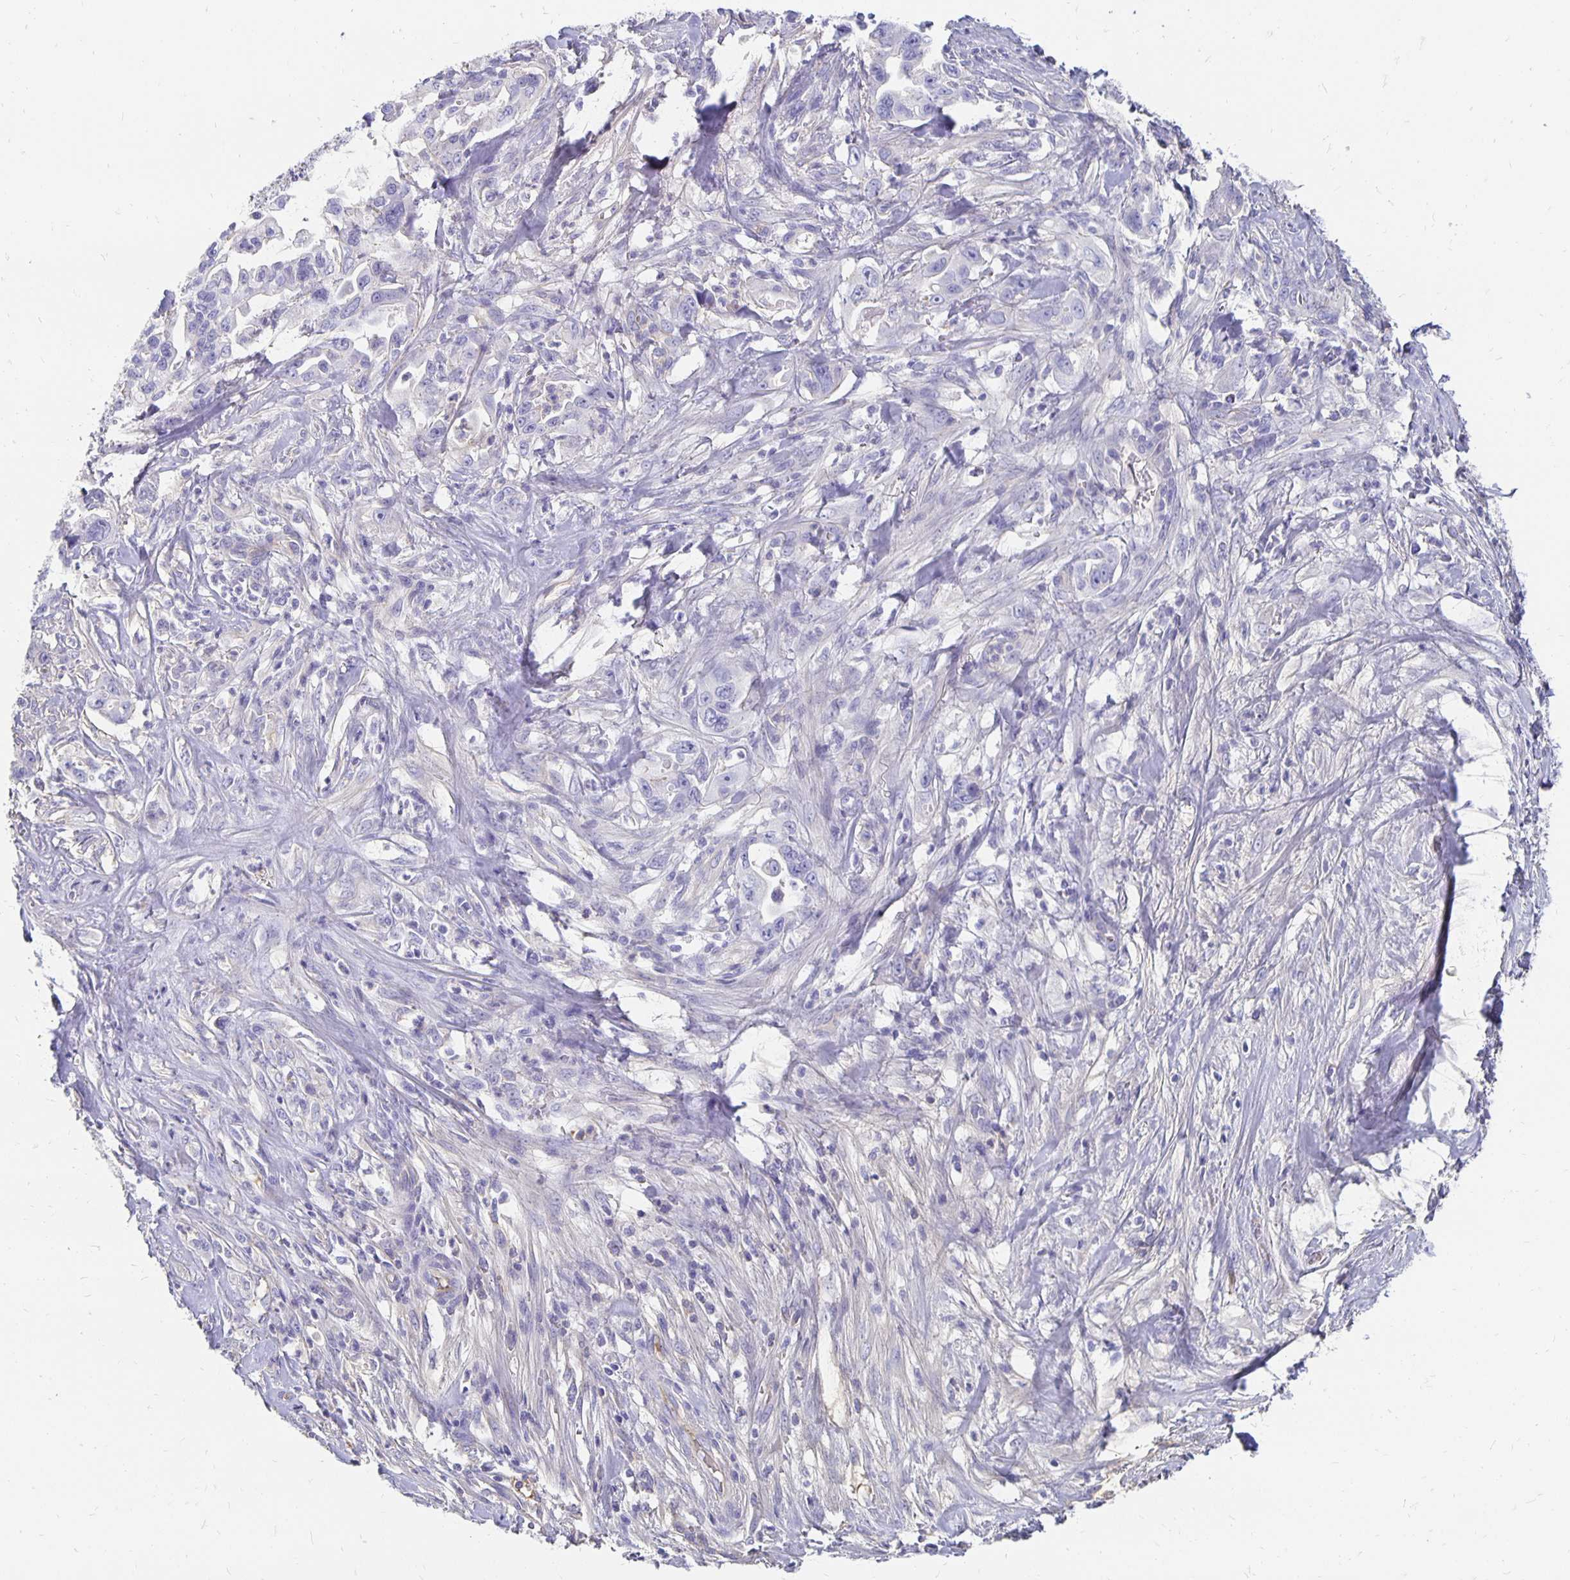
{"staining": {"intensity": "negative", "quantity": "none", "location": "none"}, "tissue": "pancreatic cancer", "cell_type": "Tumor cells", "image_type": "cancer", "snomed": [{"axis": "morphology", "description": "Adenocarcinoma, NOS"}, {"axis": "topography", "description": "Pancreas"}], "caption": "An immunohistochemistry image of pancreatic adenocarcinoma is shown. There is no staining in tumor cells of pancreatic adenocarcinoma. The staining was performed using DAB (3,3'-diaminobenzidine) to visualize the protein expression in brown, while the nuclei were stained in blue with hematoxylin (Magnification: 20x).", "gene": "APOB", "patient": {"sex": "female", "age": 61}}